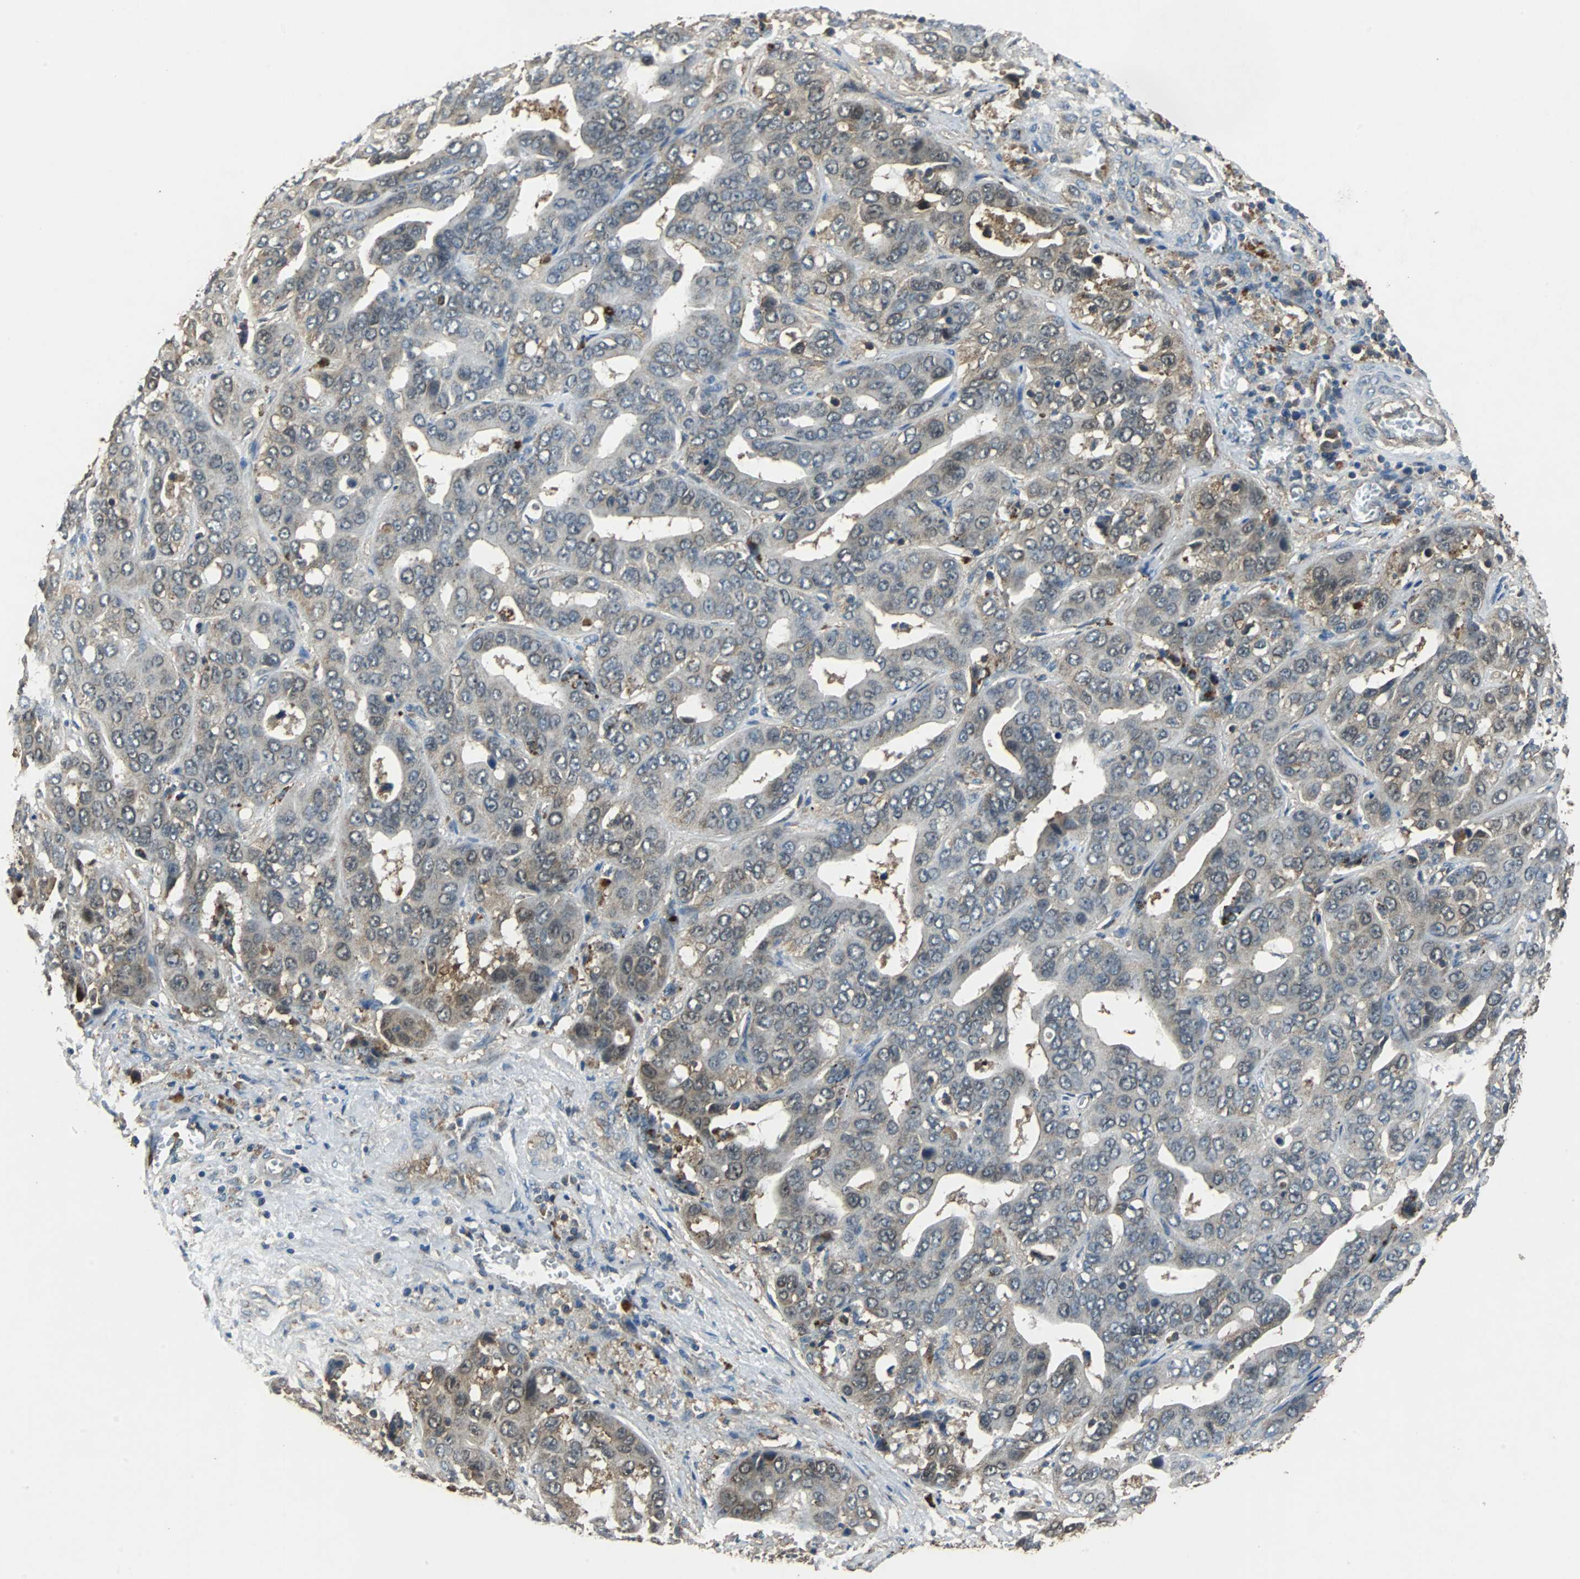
{"staining": {"intensity": "weak", "quantity": "25%-75%", "location": "cytoplasmic/membranous"}, "tissue": "liver cancer", "cell_type": "Tumor cells", "image_type": "cancer", "snomed": [{"axis": "morphology", "description": "Cholangiocarcinoma"}, {"axis": "topography", "description": "Liver"}], "caption": "Immunohistochemistry (DAB) staining of liver cholangiocarcinoma demonstrates weak cytoplasmic/membranous protein expression in about 25%-75% of tumor cells. Immunohistochemistry stains the protein of interest in brown and the nuclei are stained blue.", "gene": "VBP1", "patient": {"sex": "female", "age": 52}}